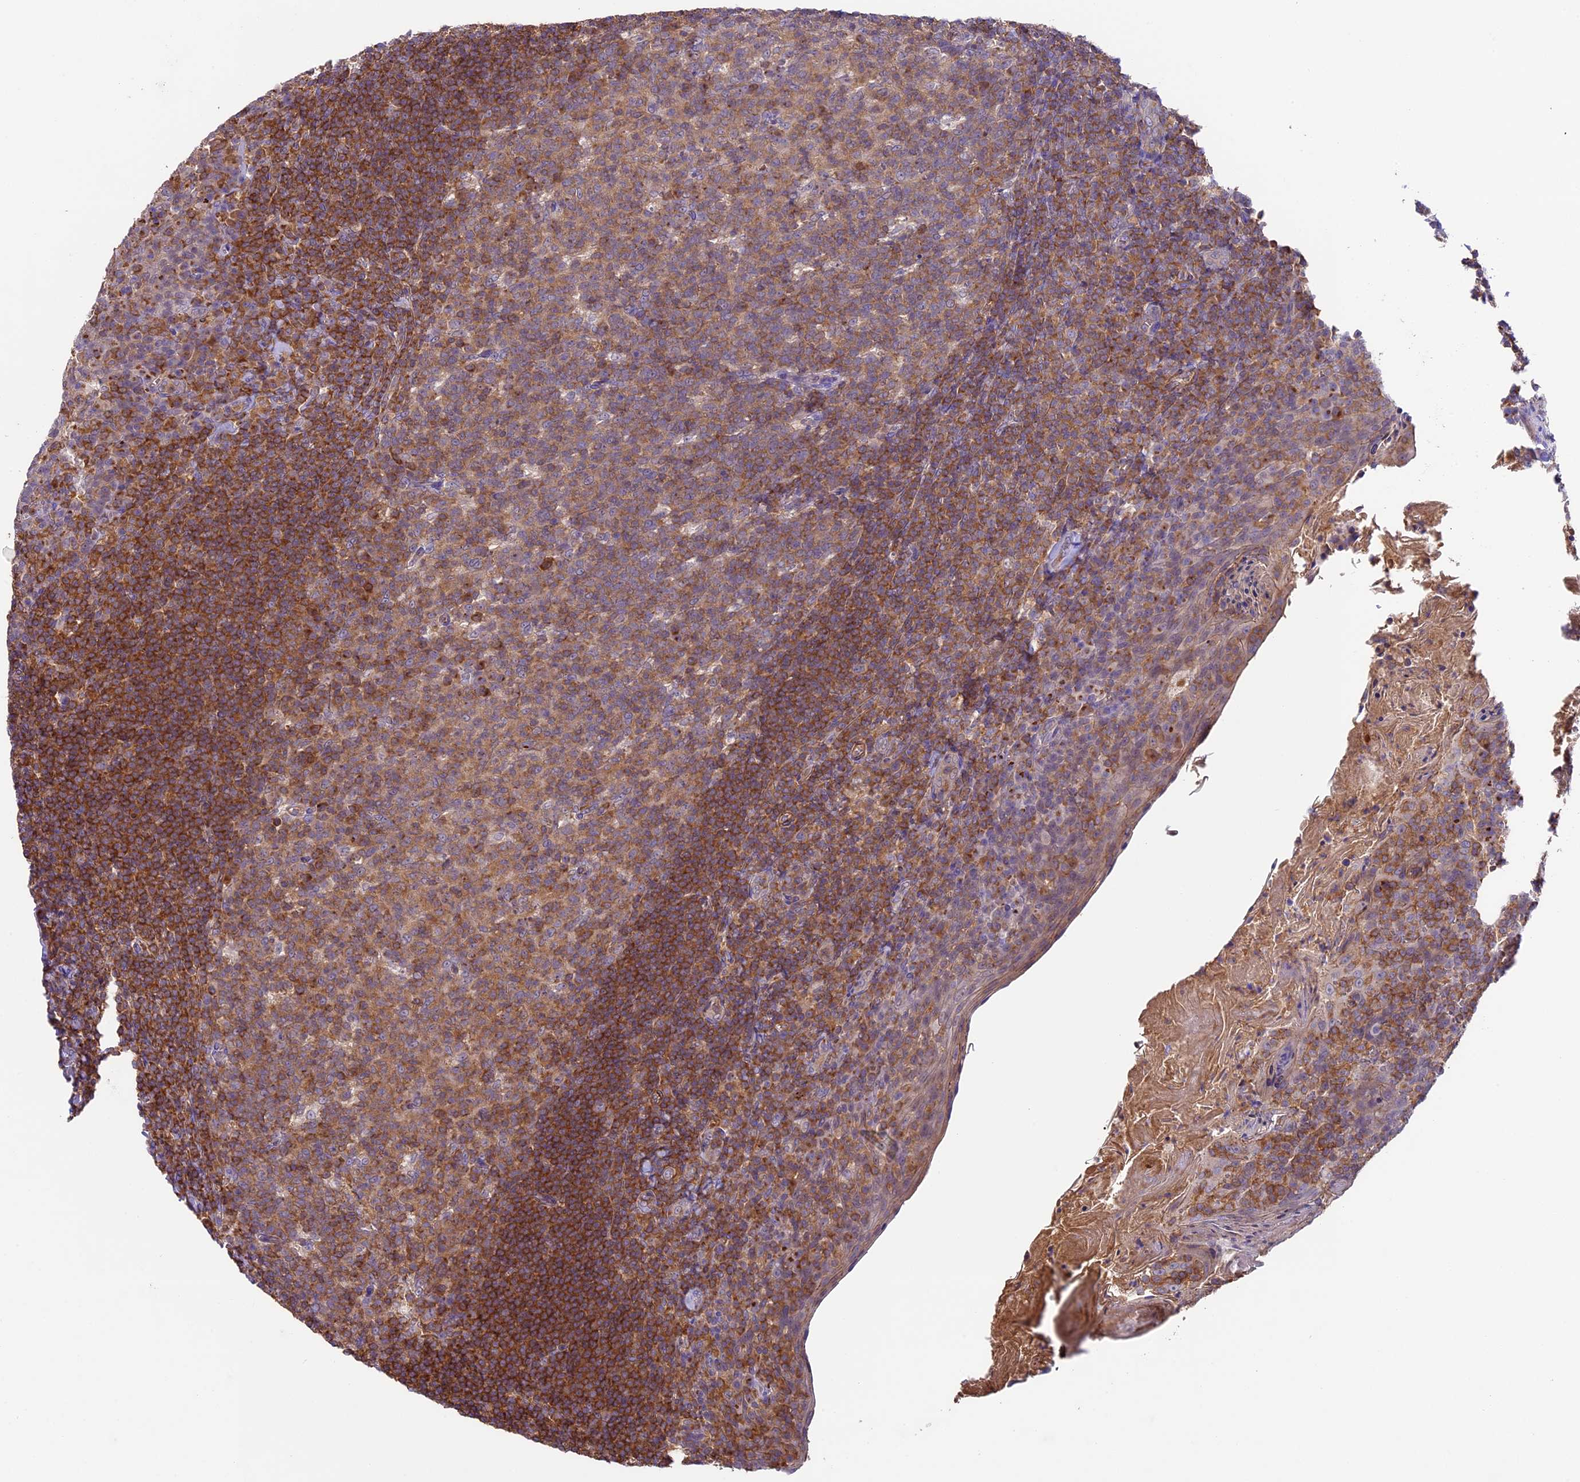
{"staining": {"intensity": "moderate", "quantity": ">75%", "location": "cytoplasmic/membranous"}, "tissue": "tonsil", "cell_type": "Germinal center cells", "image_type": "normal", "snomed": [{"axis": "morphology", "description": "Normal tissue, NOS"}, {"axis": "topography", "description": "Tonsil"}], "caption": "Immunohistochemistry (IHC) of unremarkable human tonsil shows medium levels of moderate cytoplasmic/membranous expression in about >75% of germinal center cells.", "gene": "TBC1D1", "patient": {"sex": "female", "age": 10}}